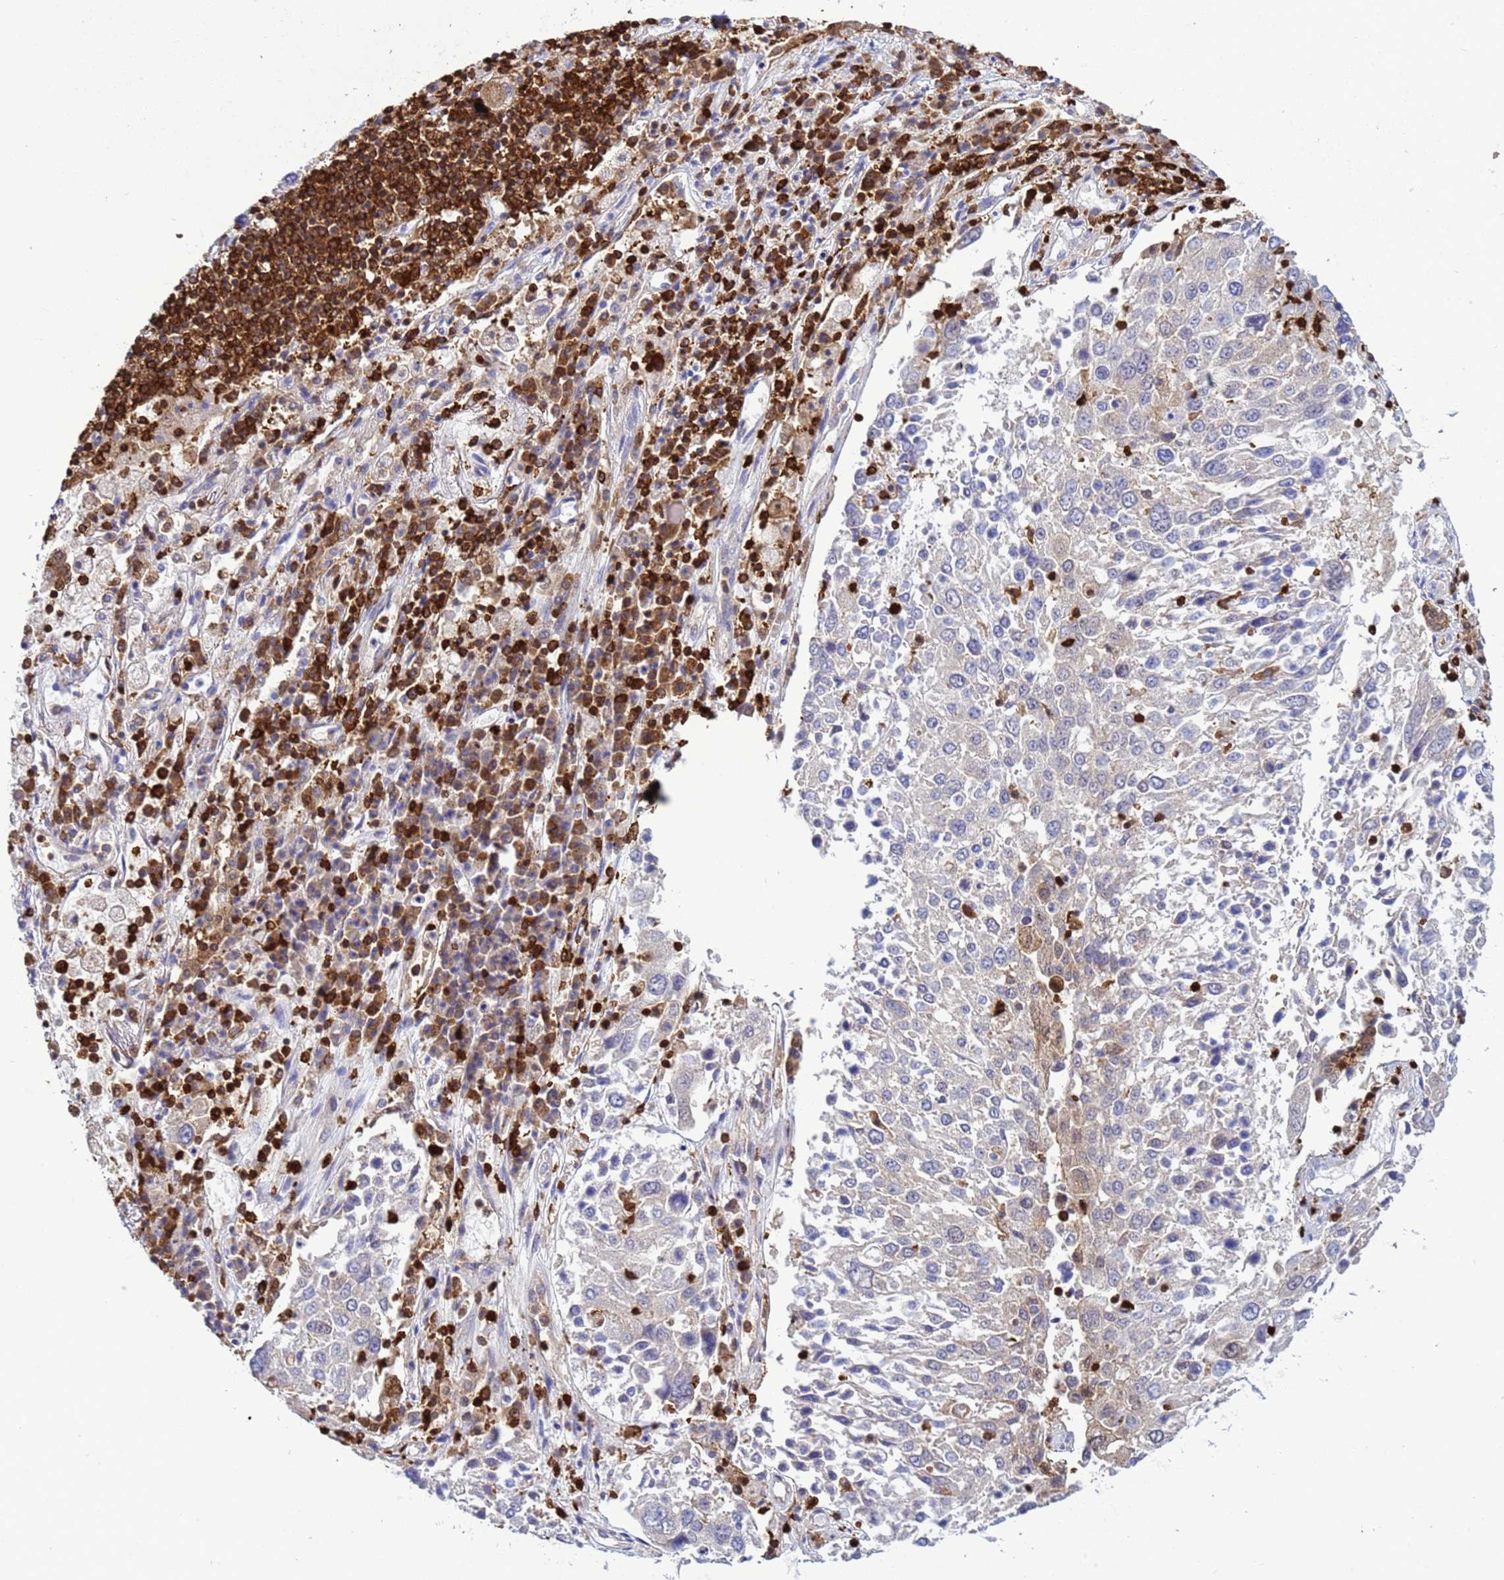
{"staining": {"intensity": "negative", "quantity": "none", "location": "none"}, "tissue": "lung cancer", "cell_type": "Tumor cells", "image_type": "cancer", "snomed": [{"axis": "morphology", "description": "Squamous cell carcinoma, NOS"}, {"axis": "topography", "description": "Lung"}], "caption": "Image shows no significant protein positivity in tumor cells of lung cancer (squamous cell carcinoma). (Stains: DAB (3,3'-diaminobenzidine) IHC with hematoxylin counter stain, Microscopy: brightfield microscopy at high magnification).", "gene": "EZR", "patient": {"sex": "male", "age": 65}}